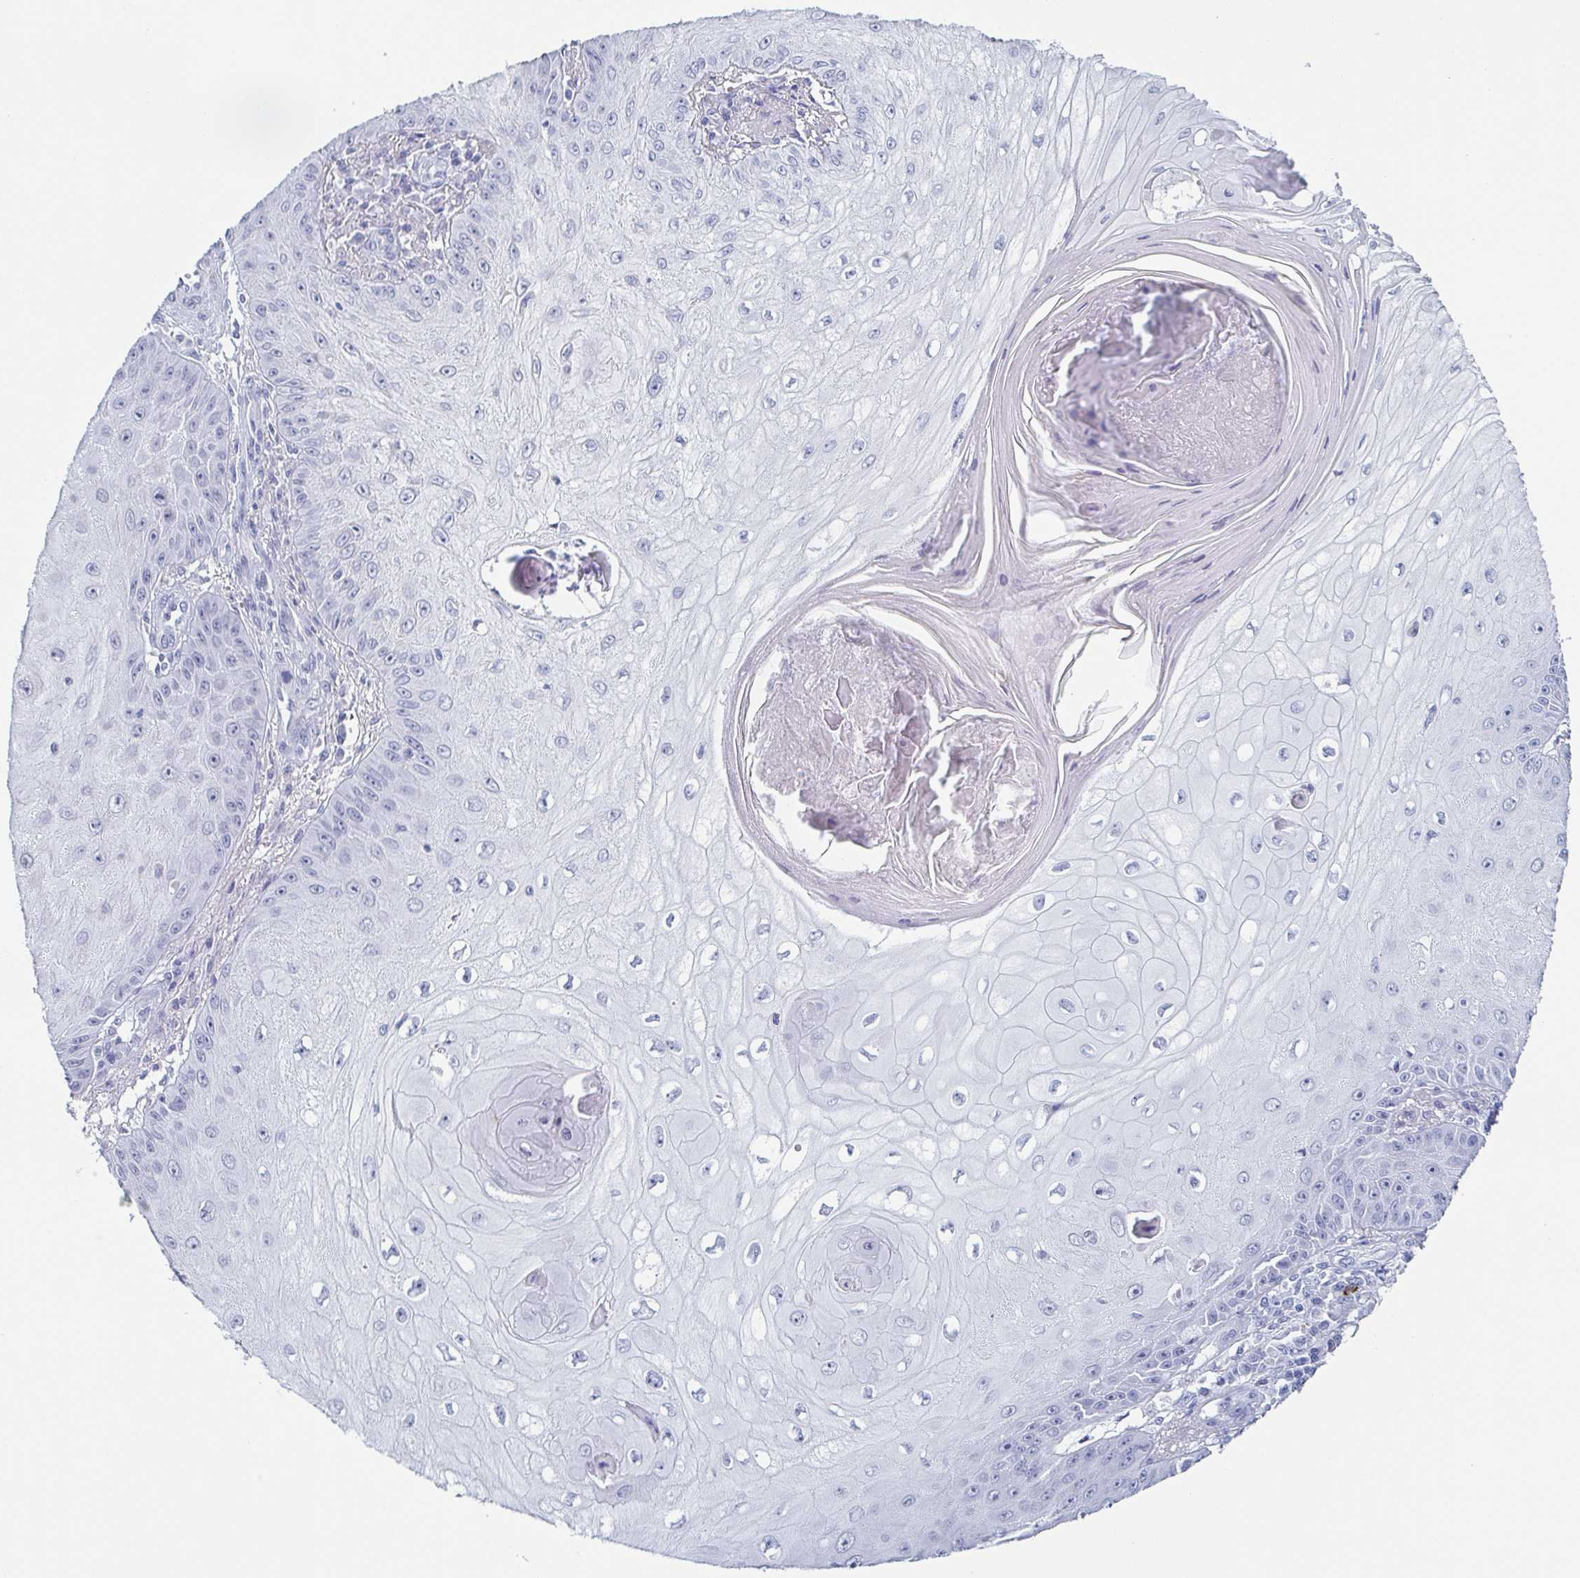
{"staining": {"intensity": "negative", "quantity": "none", "location": "none"}, "tissue": "skin cancer", "cell_type": "Tumor cells", "image_type": "cancer", "snomed": [{"axis": "morphology", "description": "Squamous cell carcinoma, NOS"}, {"axis": "topography", "description": "Skin"}], "caption": "Tumor cells are negative for brown protein staining in skin cancer.", "gene": "REG4", "patient": {"sex": "male", "age": 70}}